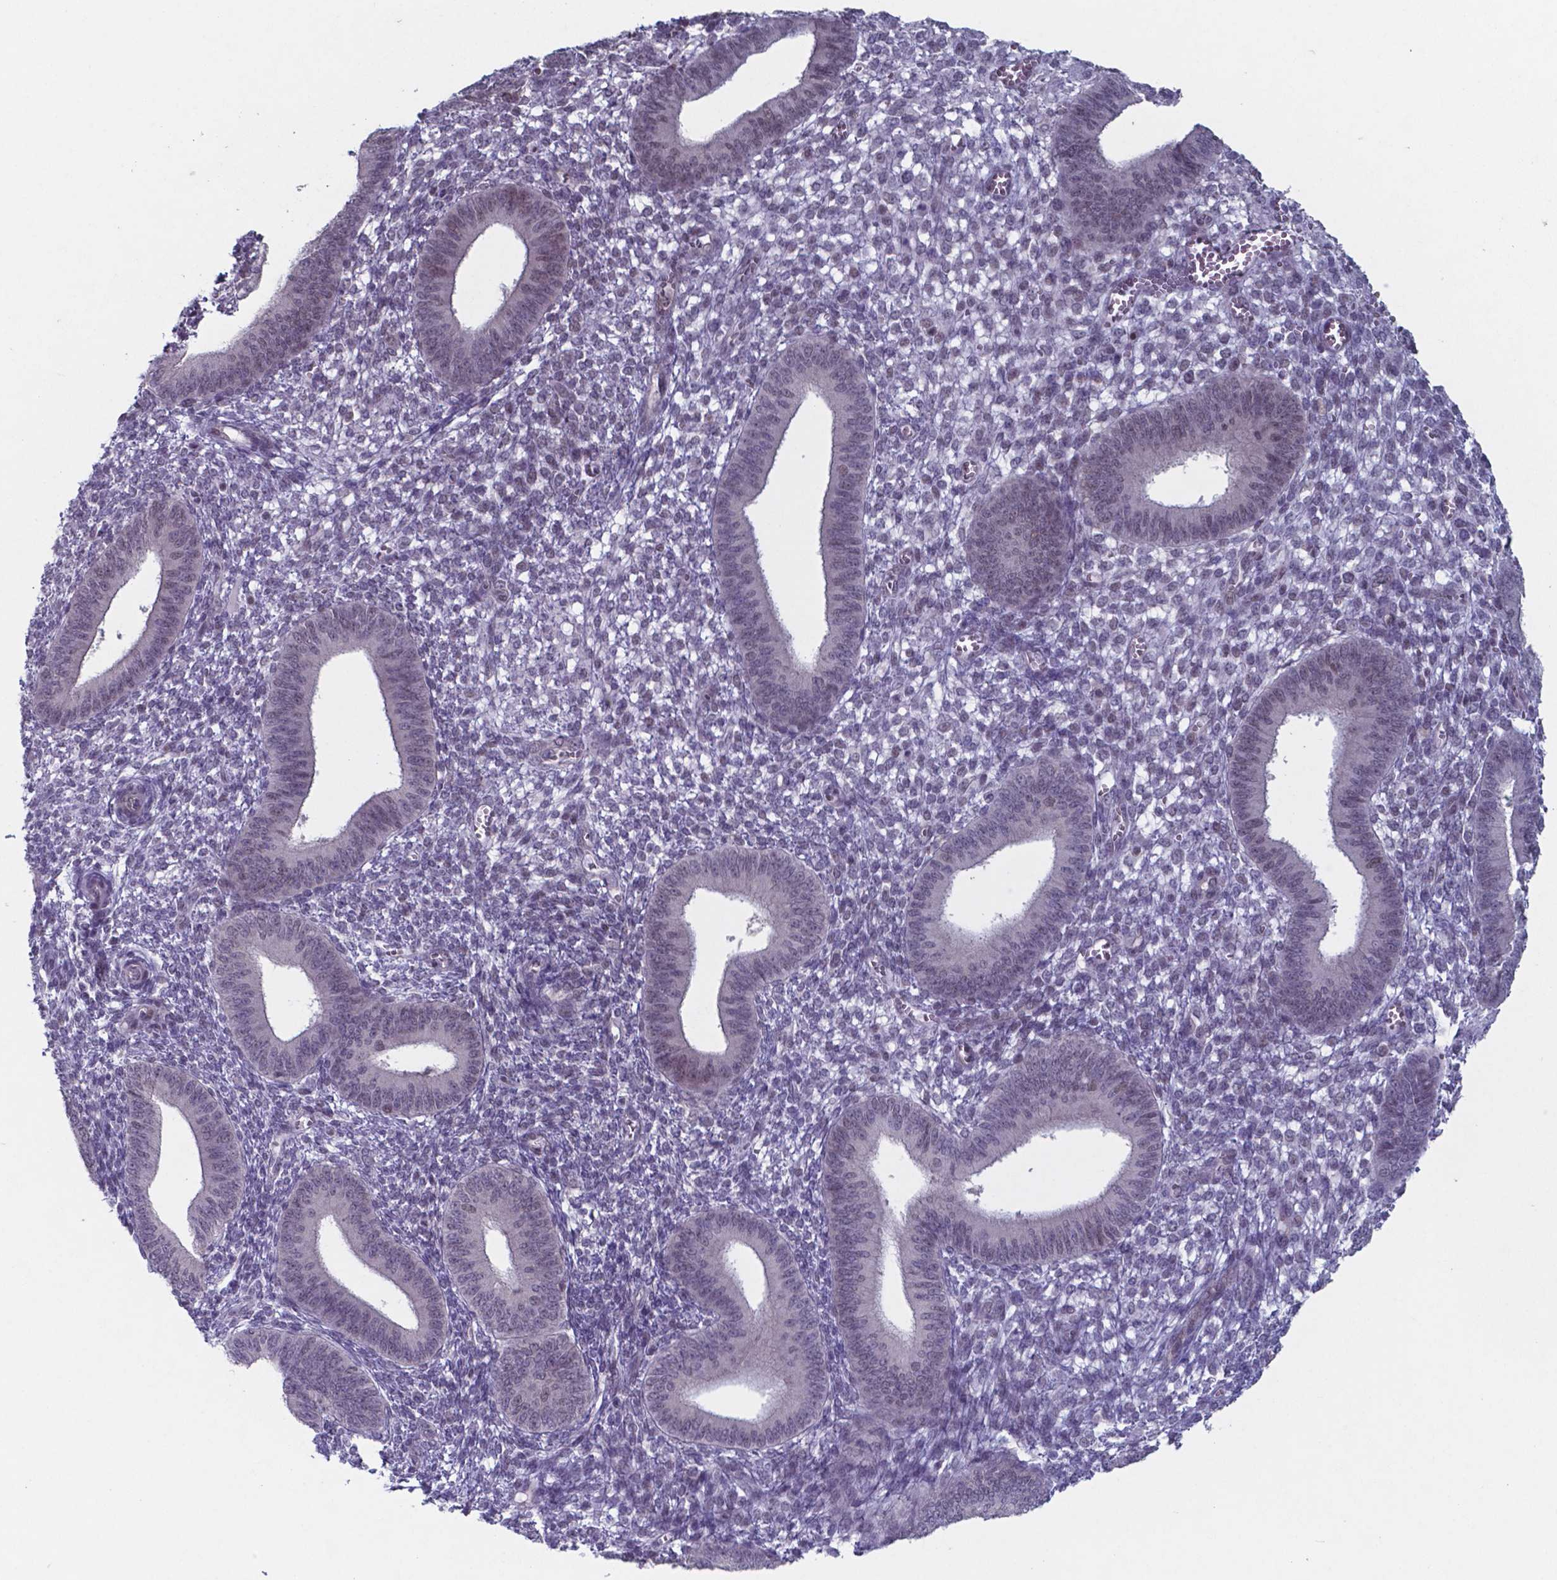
{"staining": {"intensity": "negative", "quantity": "none", "location": "none"}, "tissue": "endometrium", "cell_type": "Cells in endometrial stroma", "image_type": "normal", "snomed": [{"axis": "morphology", "description": "Normal tissue, NOS"}, {"axis": "topography", "description": "Endometrium"}], "caption": "Immunohistochemistry image of normal endometrium: endometrium stained with DAB (3,3'-diaminobenzidine) reveals no significant protein positivity in cells in endometrial stroma. Brightfield microscopy of IHC stained with DAB (3,3'-diaminobenzidine) (brown) and hematoxylin (blue), captured at high magnification.", "gene": "TDP2", "patient": {"sex": "female", "age": 42}}